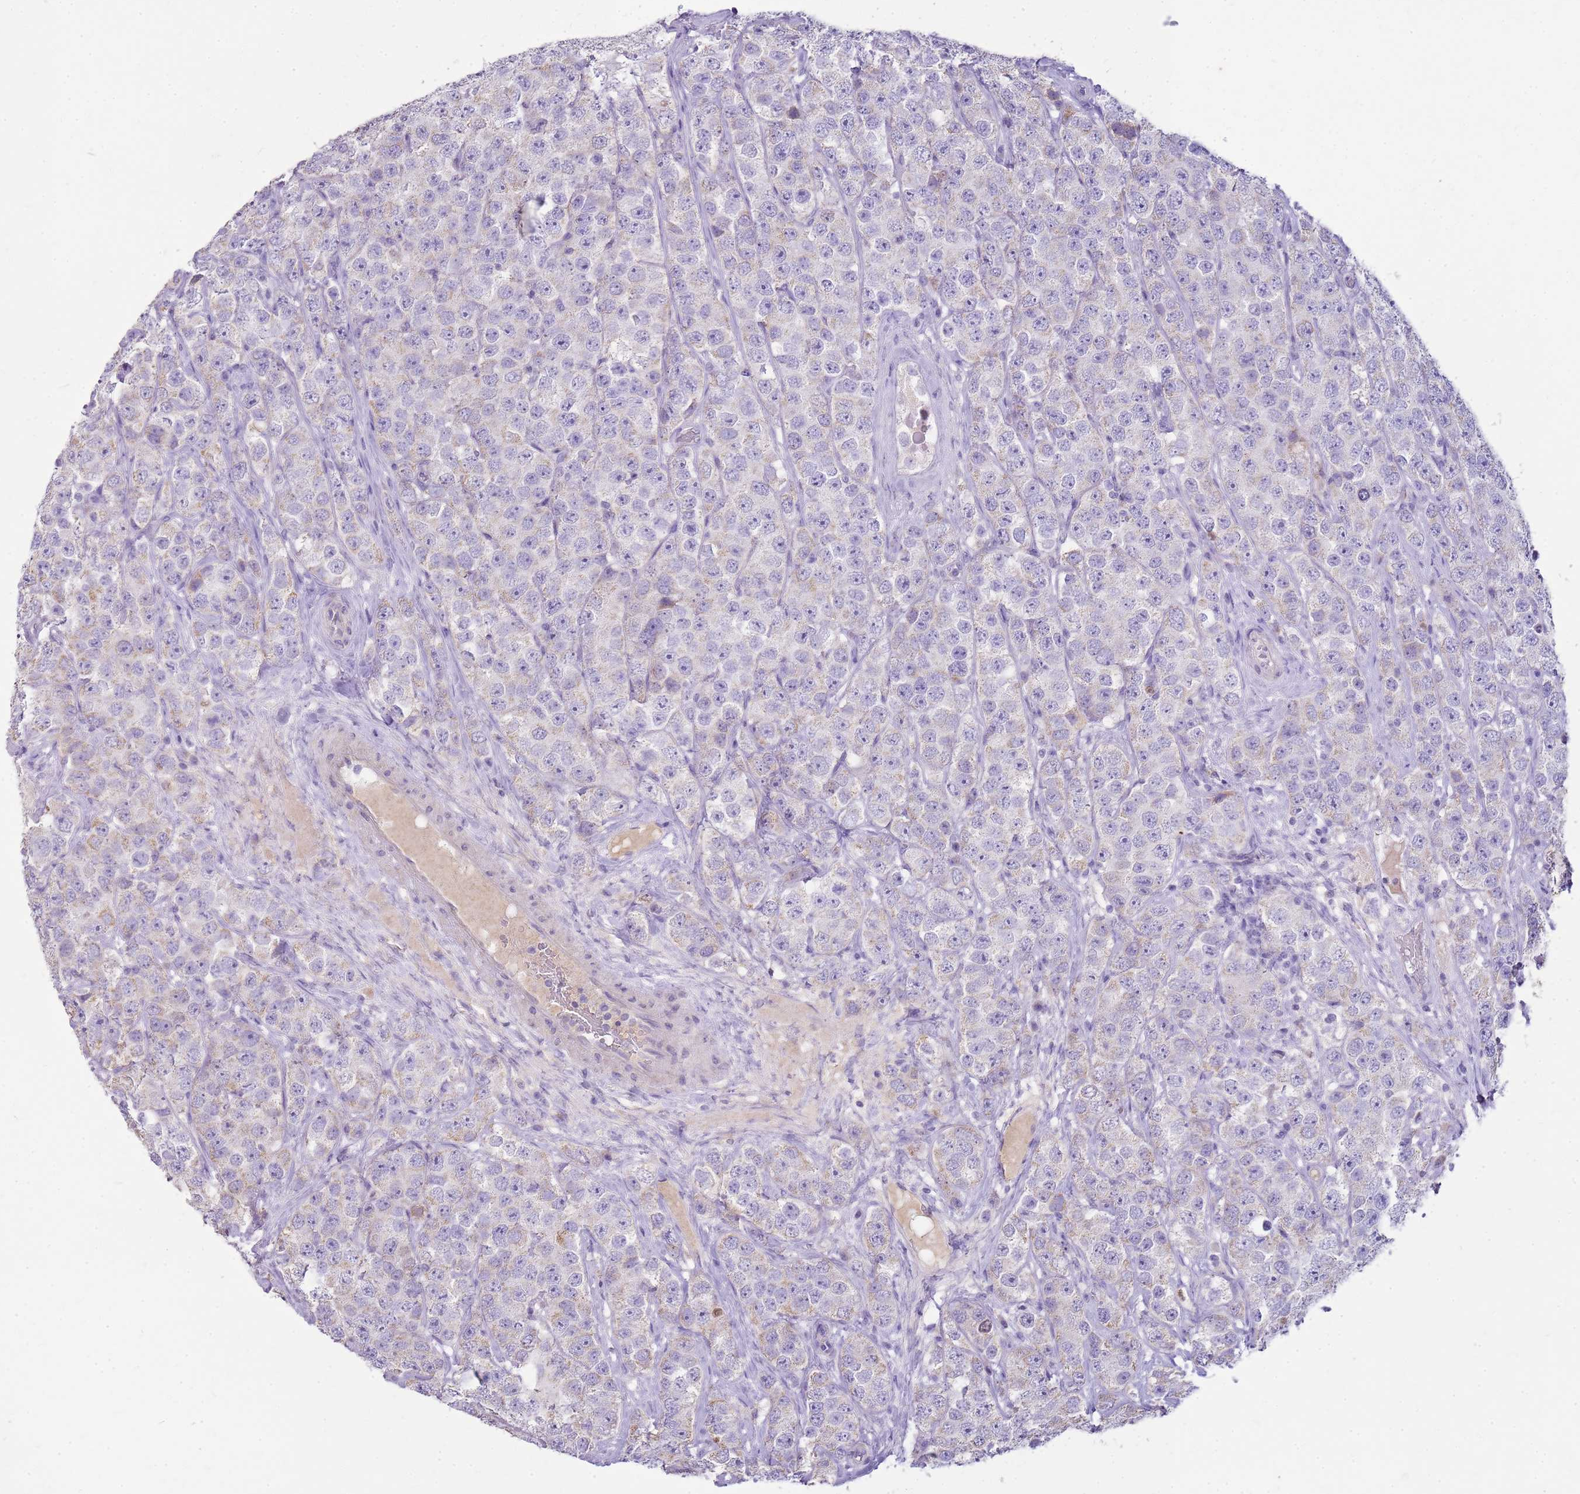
{"staining": {"intensity": "weak", "quantity": "<25%", "location": "cytoplasmic/membranous"}, "tissue": "testis cancer", "cell_type": "Tumor cells", "image_type": "cancer", "snomed": [{"axis": "morphology", "description": "Seminoma, NOS"}, {"axis": "topography", "description": "Testis"}], "caption": "Protein analysis of seminoma (testis) demonstrates no significant expression in tumor cells.", "gene": "FABP2", "patient": {"sex": "male", "age": 28}}